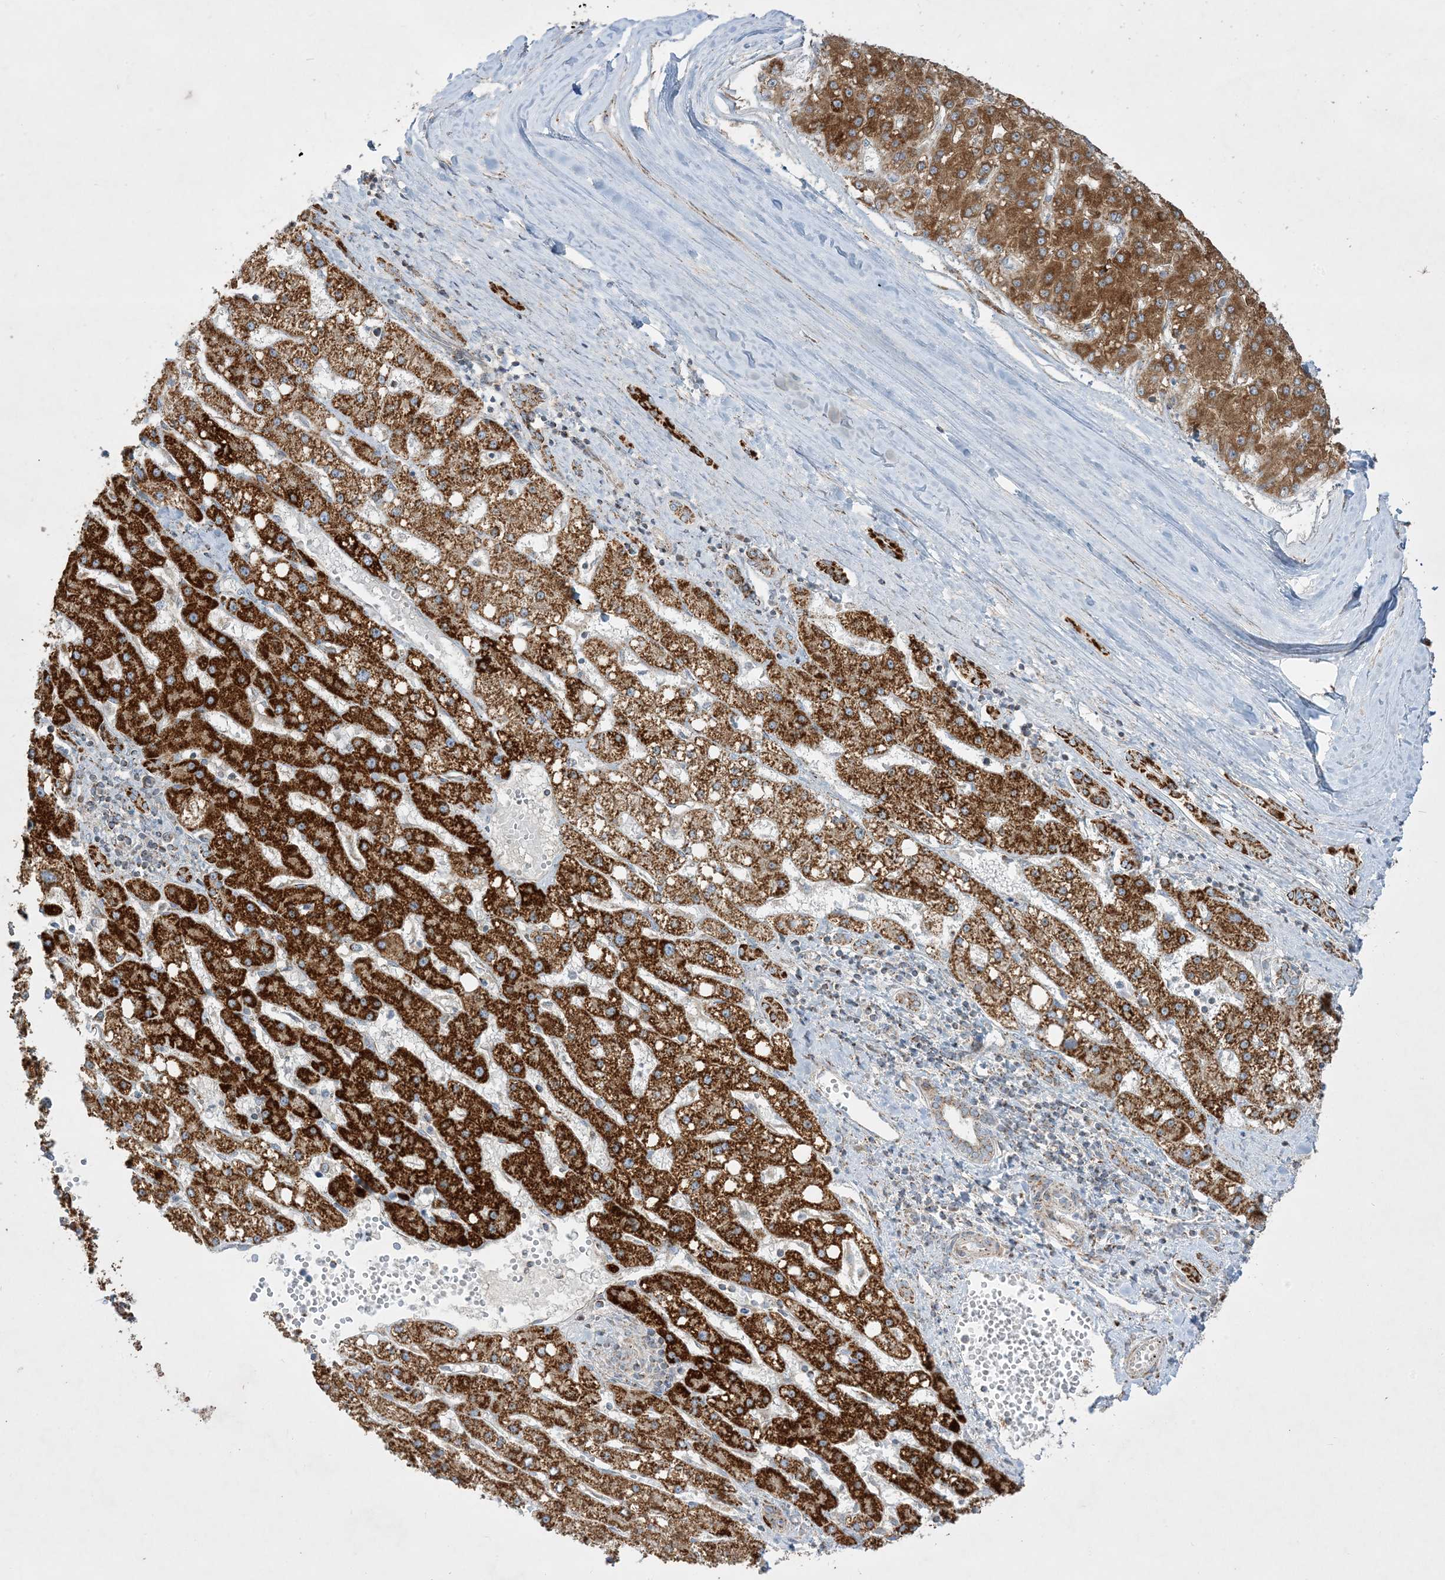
{"staining": {"intensity": "strong", "quantity": ">75%", "location": "cytoplasmic/membranous"}, "tissue": "liver cancer", "cell_type": "Tumor cells", "image_type": "cancer", "snomed": [{"axis": "morphology", "description": "Carcinoma, Hepatocellular, NOS"}, {"axis": "topography", "description": "Liver"}], "caption": "The immunohistochemical stain labels strong cytoplasmic/membranous expression in tumor cells of hepatocellular carcinoma (liver) tissue.", "gene": "NDUFAF3", "patient": {"sex": "male", "age": 67}}